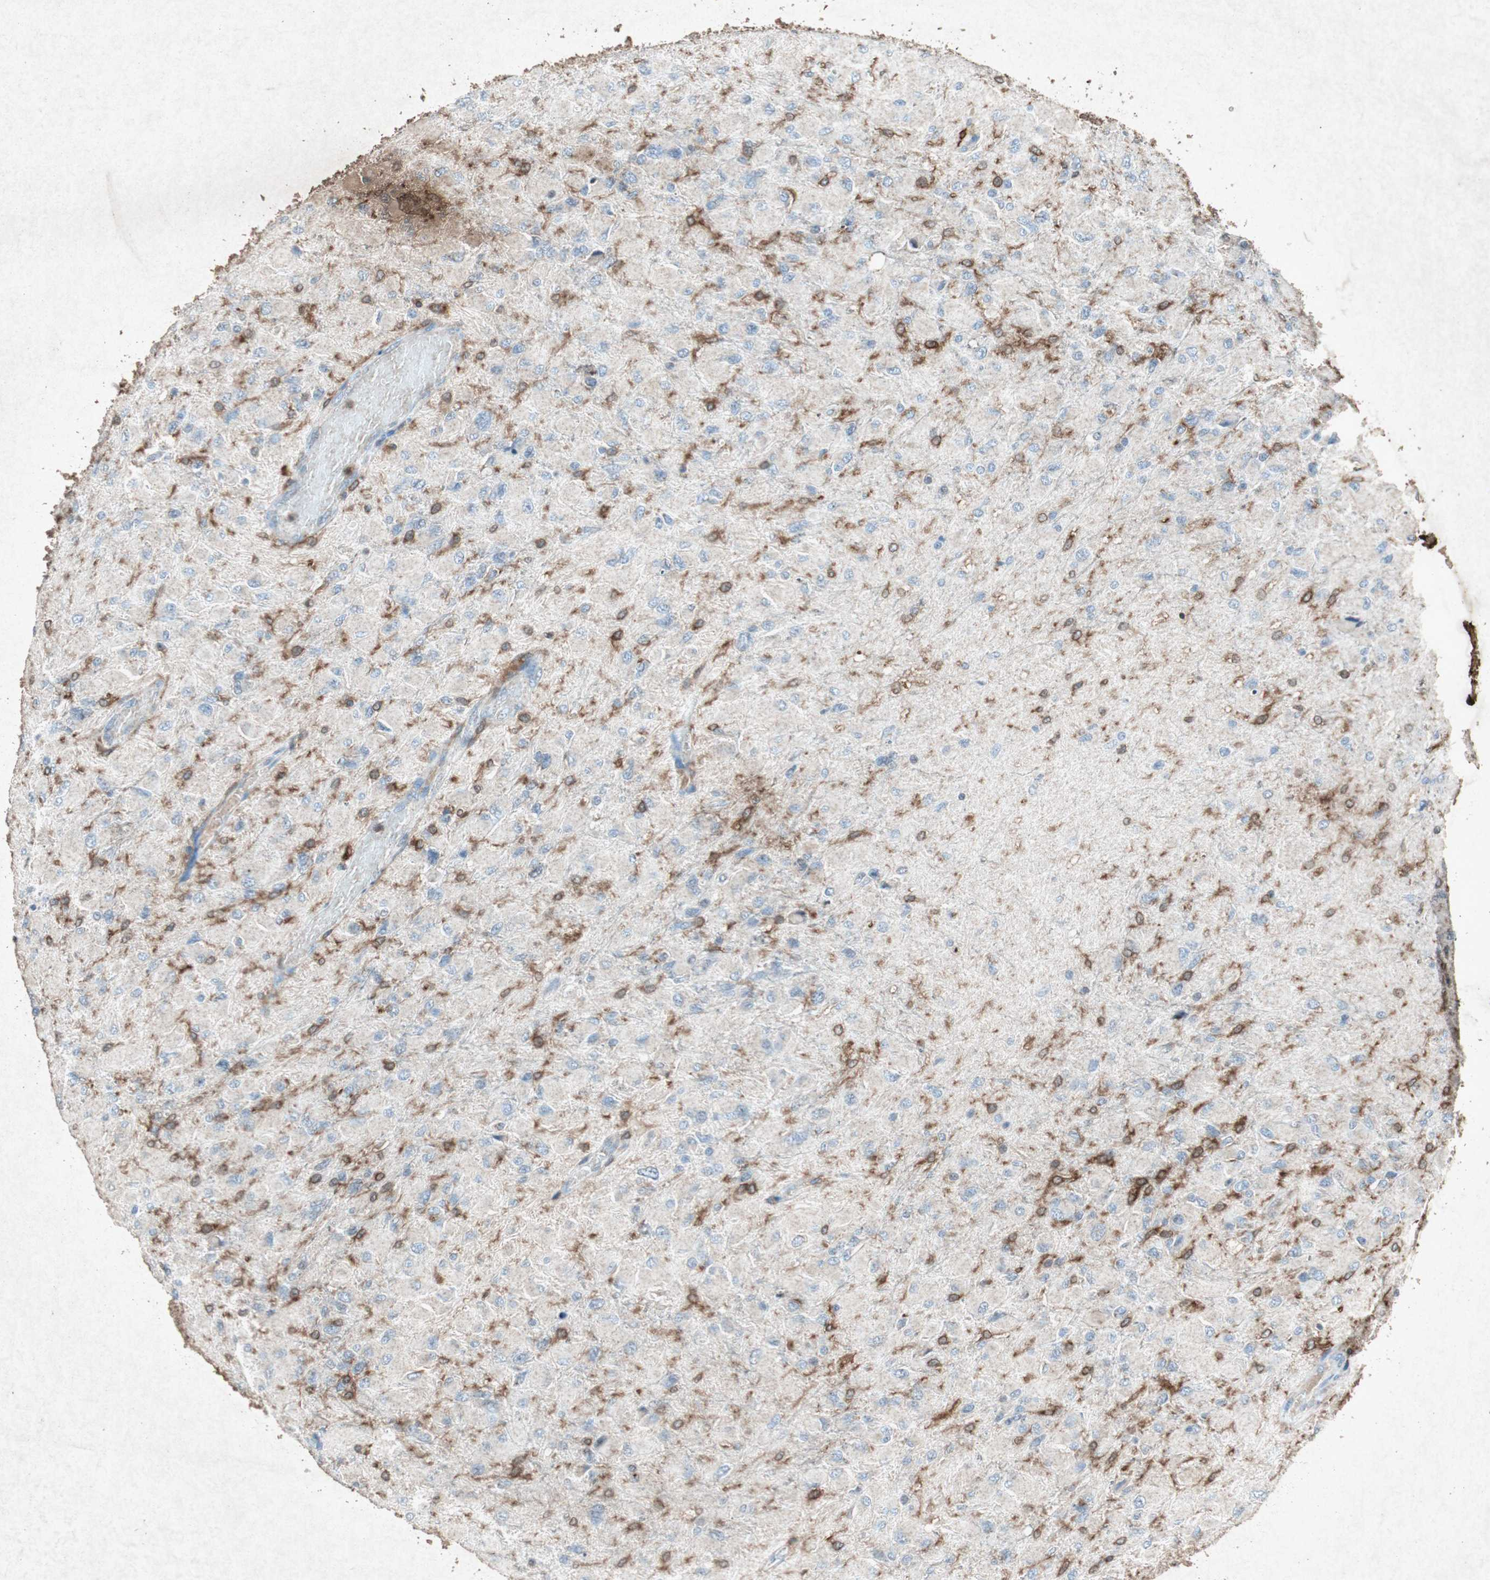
{"staining": {"intensity": "negative", "quantity": "none", "location": "none"}, "tissue": "glioma", "cell_type": "Tumor cells", "image_type": "cancer", "snomed": [{"axis": "morphology", "description": "Glioma, malignant, High grade"}, {"axis": "topography", "description": "Cerebral cortex"}], "caption": "Glioma was stained to show a protein in brown. There is no significant expression in tumor cells. Brightfield microscopy of immunohistochemistry (IHC) stained with DAB (brown) and hematoxylin (blue), captured at high magnification.", "gene": "TYROBP", "patient": {"sex": "female", "age": 36}}